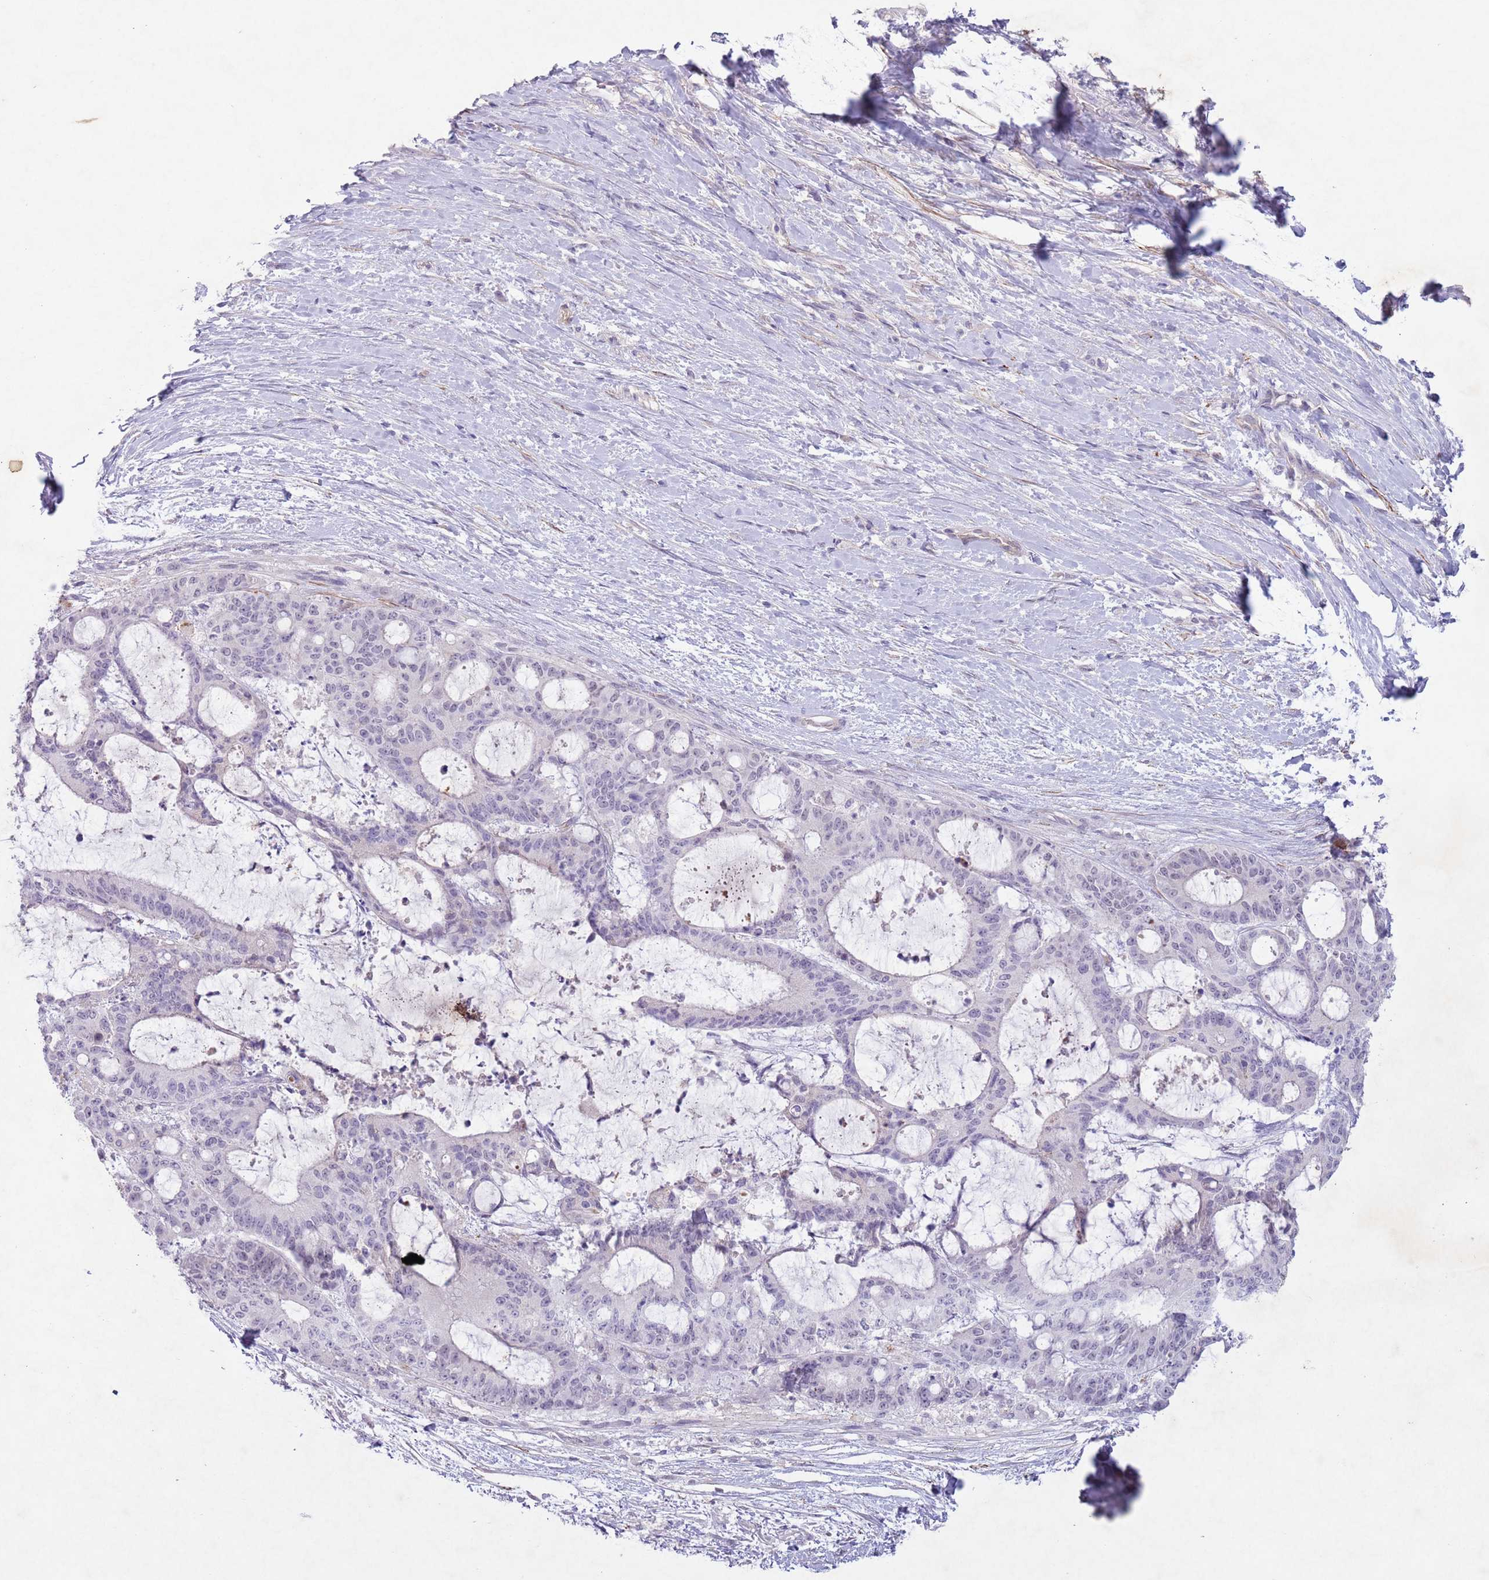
{"staining": {"intensity": "negative", "quantity": "none", "location": "none"}, "tissue": "liver cancer", "cell_type": "Tumor cells", "image_type": "cancer", "snomed": [{"axis": "morphology", "description": "Normal tissue, NOS"}, {"axis": "morphology", "description": "Cholangiocarcinoma"}, {"axis": "topography", "description": "Liver"}, {"axis": "topography", "description": "Peripheral nerve tissue"}], "caption": "Immunohistochemical staining of cholangiocarcinoma (liver) demonstrates no significant expression in tumor cells.", "gene": "CCNI", "patient": {"sex": "female", "age": 73}}